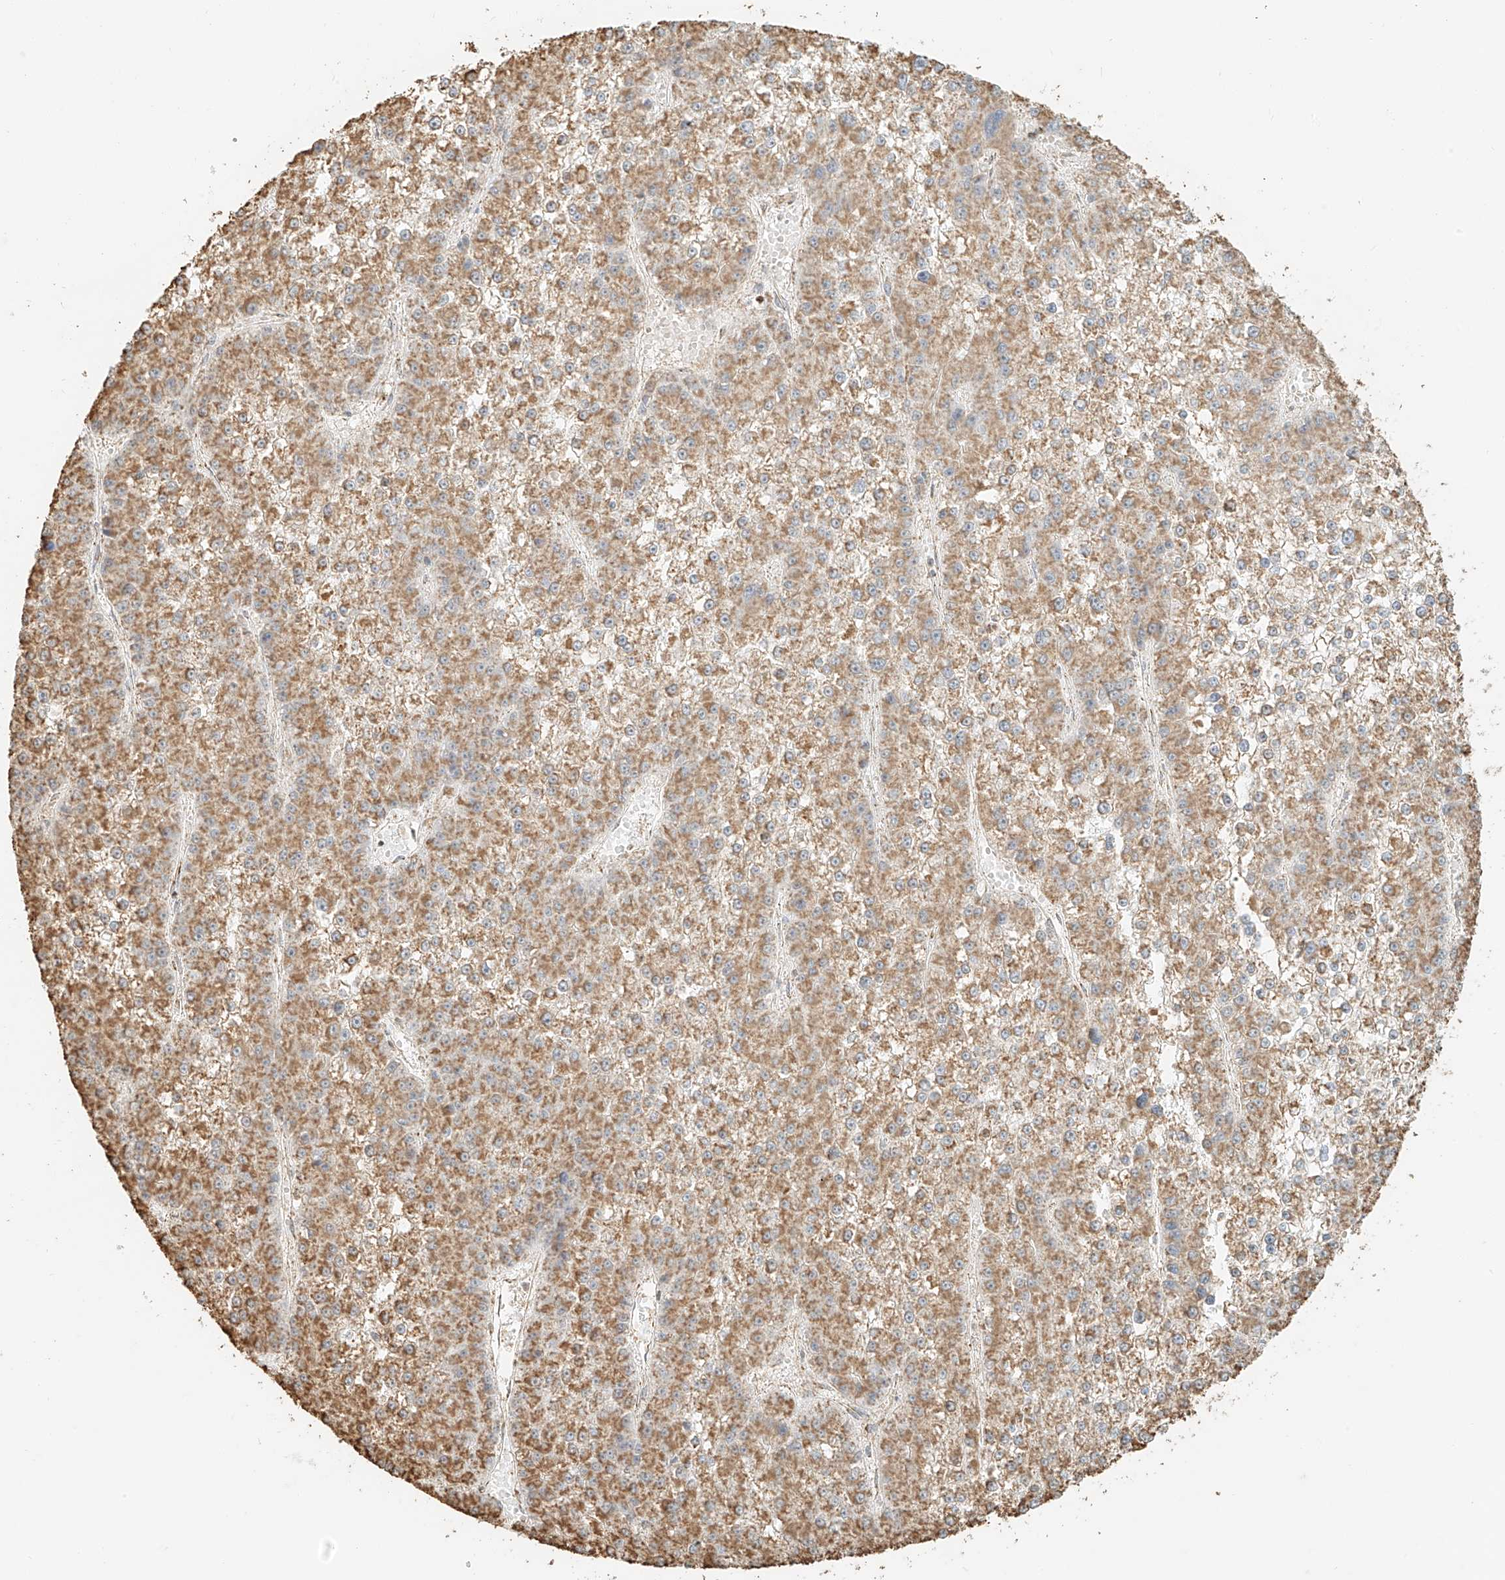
{"staining": {"intensity": "moderate", "quantity": ">75%", "location": "cytoplasmic/membranous"}, "tissue": "liver cancer", "cell_type": "Tumor cells", "image_type": "cancer", "snomed": [{"axis": "morphology", "description": "Carcinoma, Hepatocellular, NOS"}, {"axis": "topography", "description": "Liver"}], "caption": "A micrograph of human hepatocellular carcinoma (liver) stained for a protein exhibits moderate cytoplasmic/membranous brown staining in tumor cells.", "gene": "MIPEP", "patient": {"sex": "female", "age": 73}}